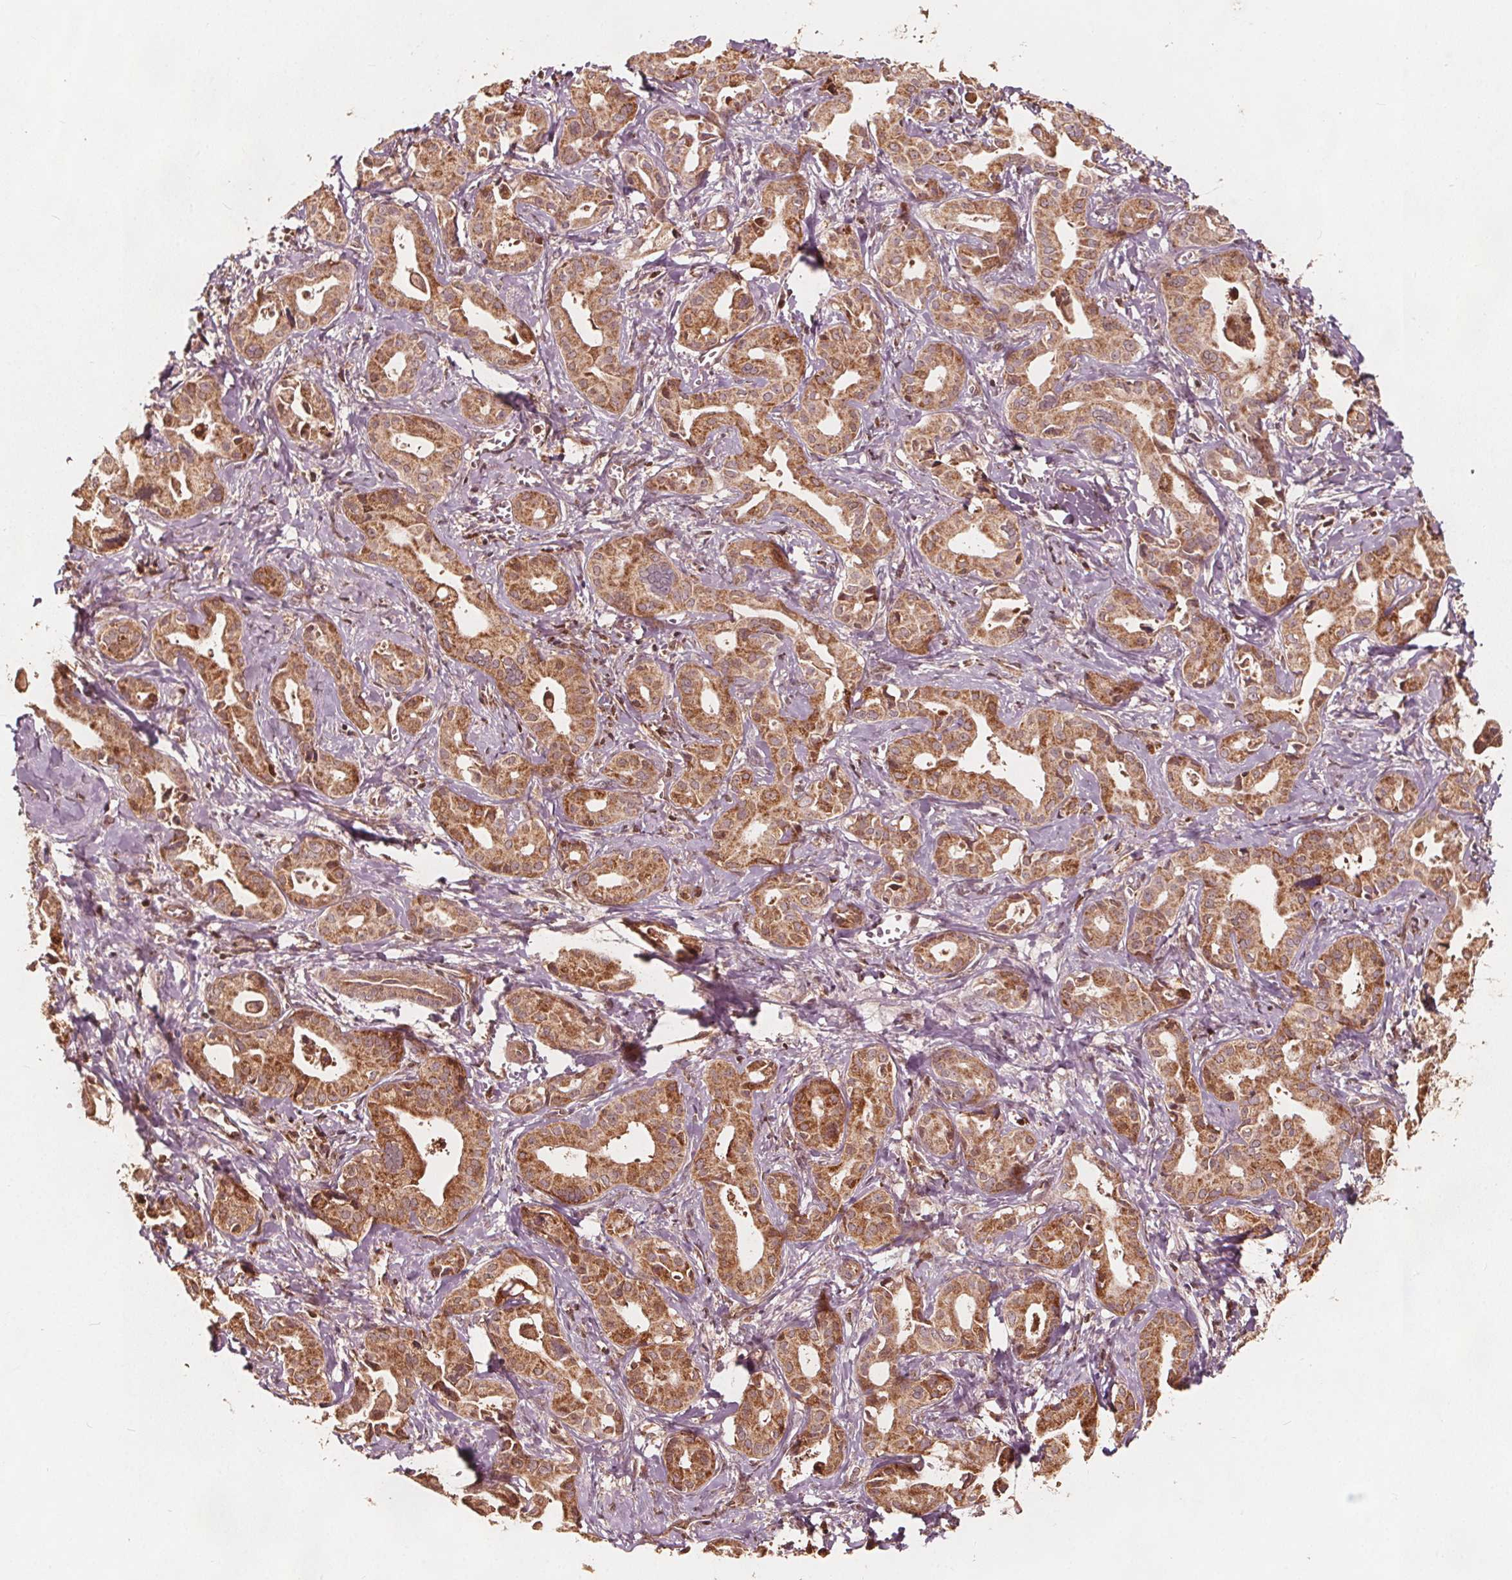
{"staining": {"intensity": "moderate", "quantity": ">75%", "location": "cytoplasmic/membranous"}, "tissue": "liver cancer", "cell_type": "Tumor cells", "image_type": "cancer", "snomed": [{"axis": "morphology", "description": "Cholangiocarcinoma"}, {"axis": "topography", "description": "Liver"}], "caption": "An image showing moderate cytoplasmic/membranous staining in approximately >75% of tumor cells in liver cancer, as visualized by brown immunohistochemical staining.", "gene": "AIP", "patient": {"sex": "female", "age": 65}}